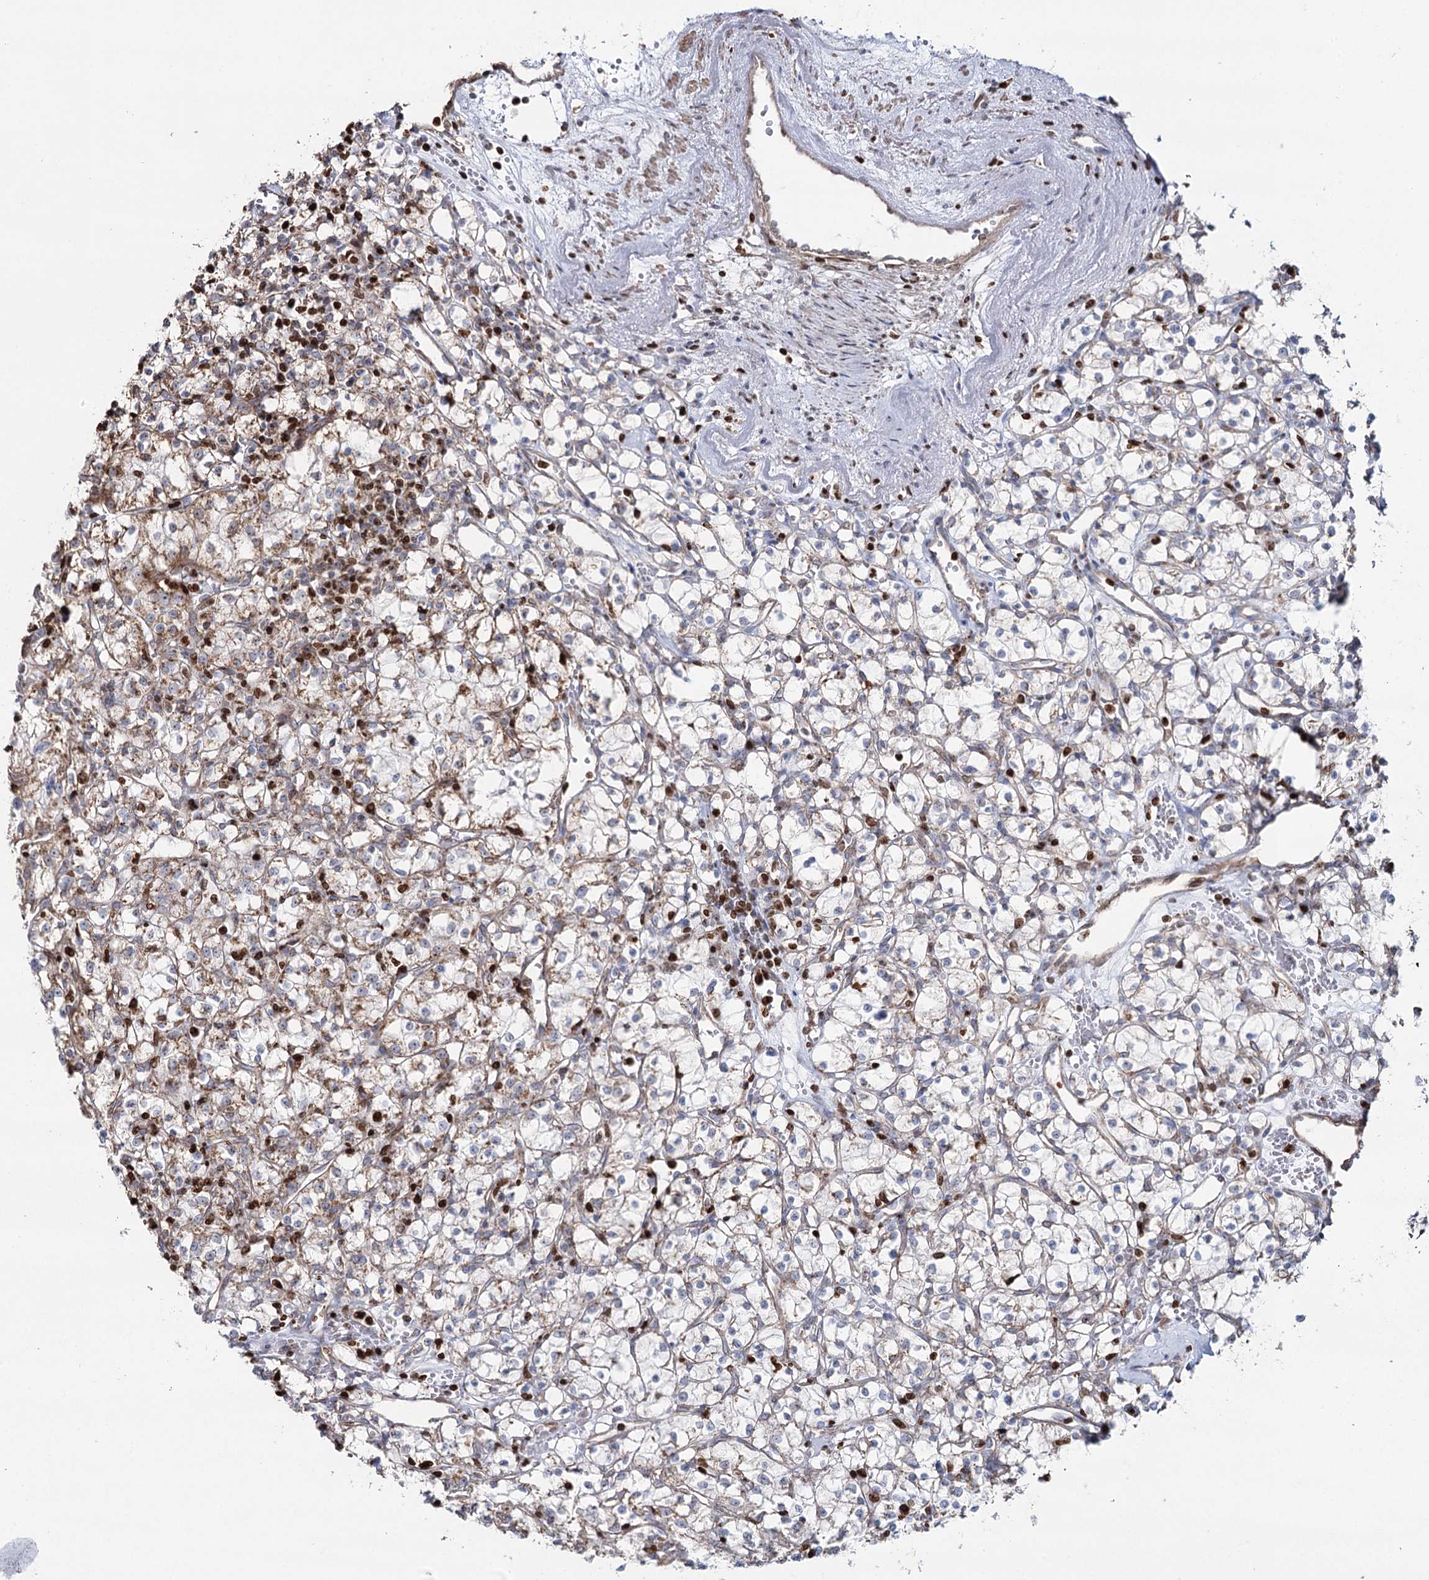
{"staining": {"intensity": "weak", "quantity": "25%-75%", "location": "cytoplasmic/membranous"}, "tissue": "renal cancer", "cell_type": "Tumor cells", "image_type": "cancer", "snomed": [{"axis": "morphology", "description": "Adenocarcinoma, NOS"}, {"axis": "topography", "description": "Kidney"}], "caption": "Immunohistochemistry (IHC) of adenocarcinoma (renal) reveals low levels of weak cytoplasmic/membranous expression in about 25%-75% of tumor cells. The protein of interest is shown in brown color, while the nuclei are stained blue.", "gene": "PDHX", "patient": {"sex": "female", "age": 59}}